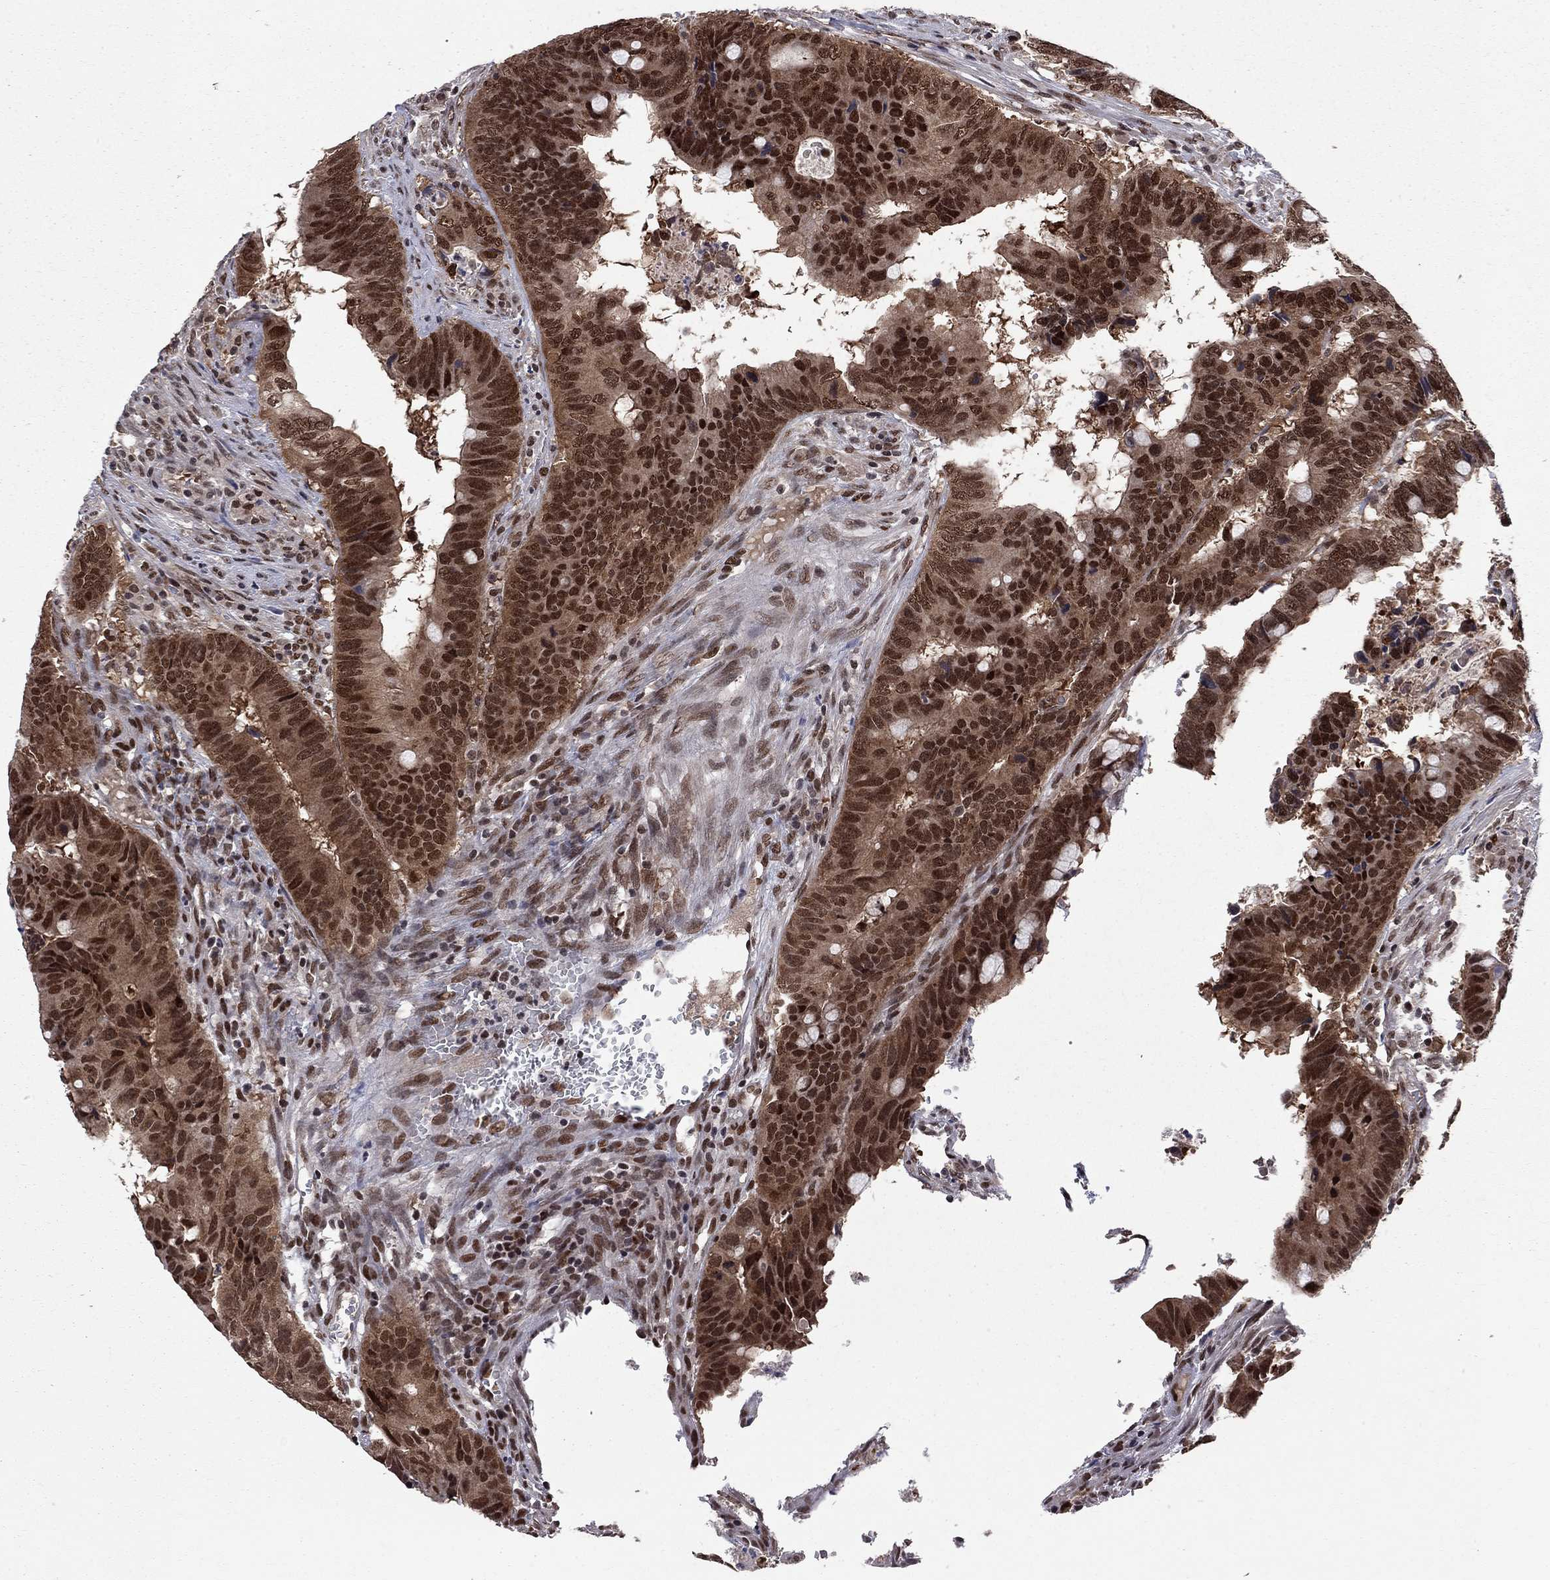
{"staining": {"intensity": "strong", "quantity": ">75%", "location": "nuclear"}, "tissue": "colorectal cancer", "cell_type": "Tumor cells", "image_type": "cancer", "snomed": [{"axis": "morphology", "description": "Adenocarcinoma, NOS"}, {"axis": "topography", "description": "Colon"}], "caption": "DAB immunohistochemical staining of colorectal cancer exhibits strong nuclear protein positivity in about >75% of tumor cells. Using DAB (brown) and hematoxylin (blue) stains, captured at high magnification using brightfield microscopy.", "gene": "SAP30L", "patient": {"sex": "female", "age": 82}}